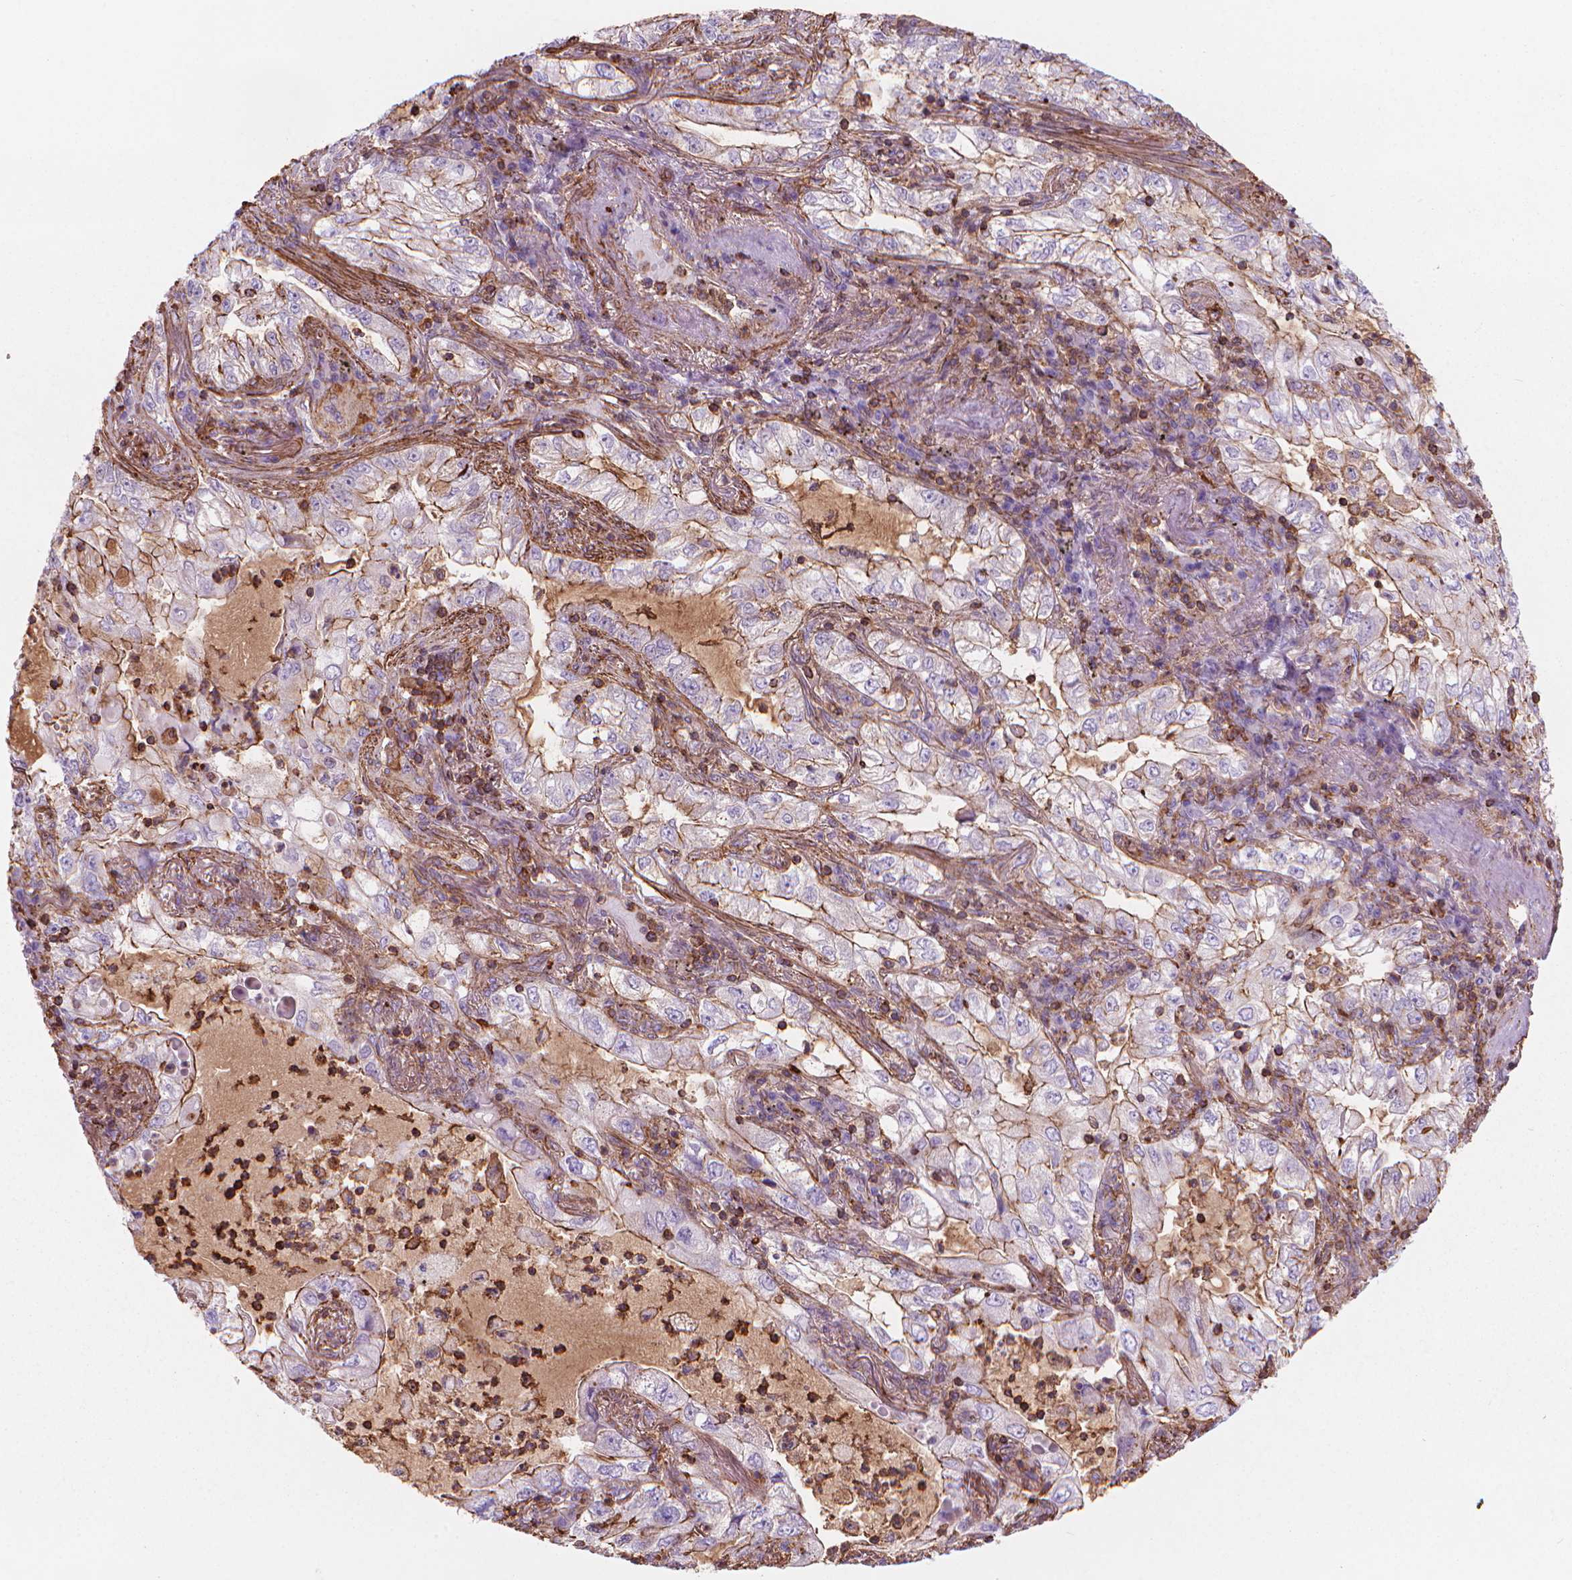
{"staining": {"intensity": "weak", "quantity": "25%-75%", "location": "cytoplasmic/membranous"}, "tissue": "lung cancer", "cell_type": "Tumor cells", "image_type": "cancer", "snomed": [{"axis": "morphology", "description": "Adenocarcinoma, NOS"}, {"axis": "topography", "description": "Lung"}], "caption": "Lung cancer stained with IHC reveals weak cytoplasmic/membranous expression in approximately 25%-75% of tumor cells.", "gene": "PATJ", "patient": {"sex": "female", "age": 73}}